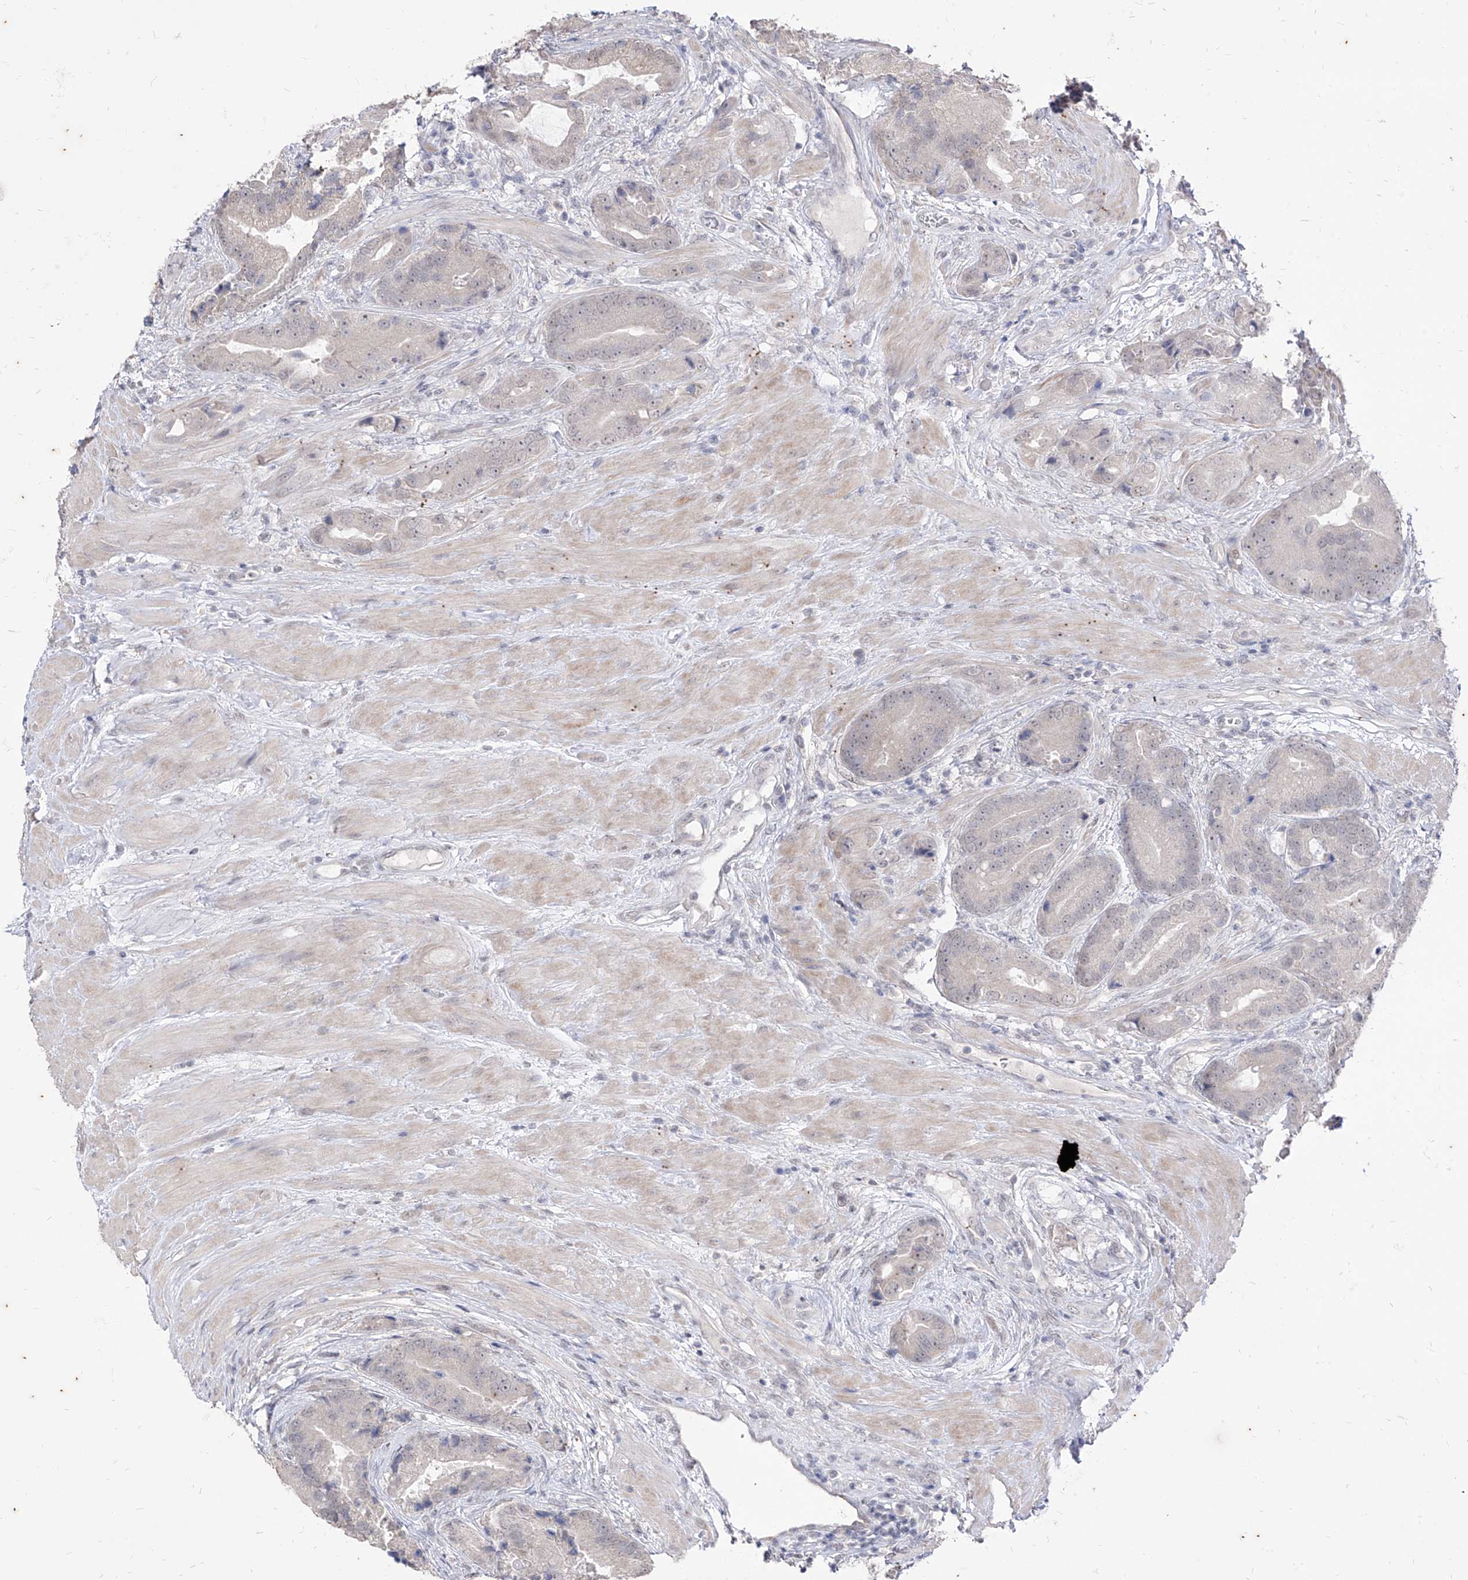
{"staining": {"intensity": "negative", "quantity": "none", "location": "none"}, "tissue": "prostate cancer", "cell_type": "Tumor cells", "image_type": "cancer", "snomed": [{"axis": "morphology", "description": "Adenocarcinoma, High grade"}, {"axis": "topography", "description": "Prostate"}], "caption": "Immunohistochemical staining of human prostate high-grade adenocarcinoma shows no significant positivity in tumor cells.", "gene": "PHF20L1", "patient": {"sex": "male", "age": 70}}